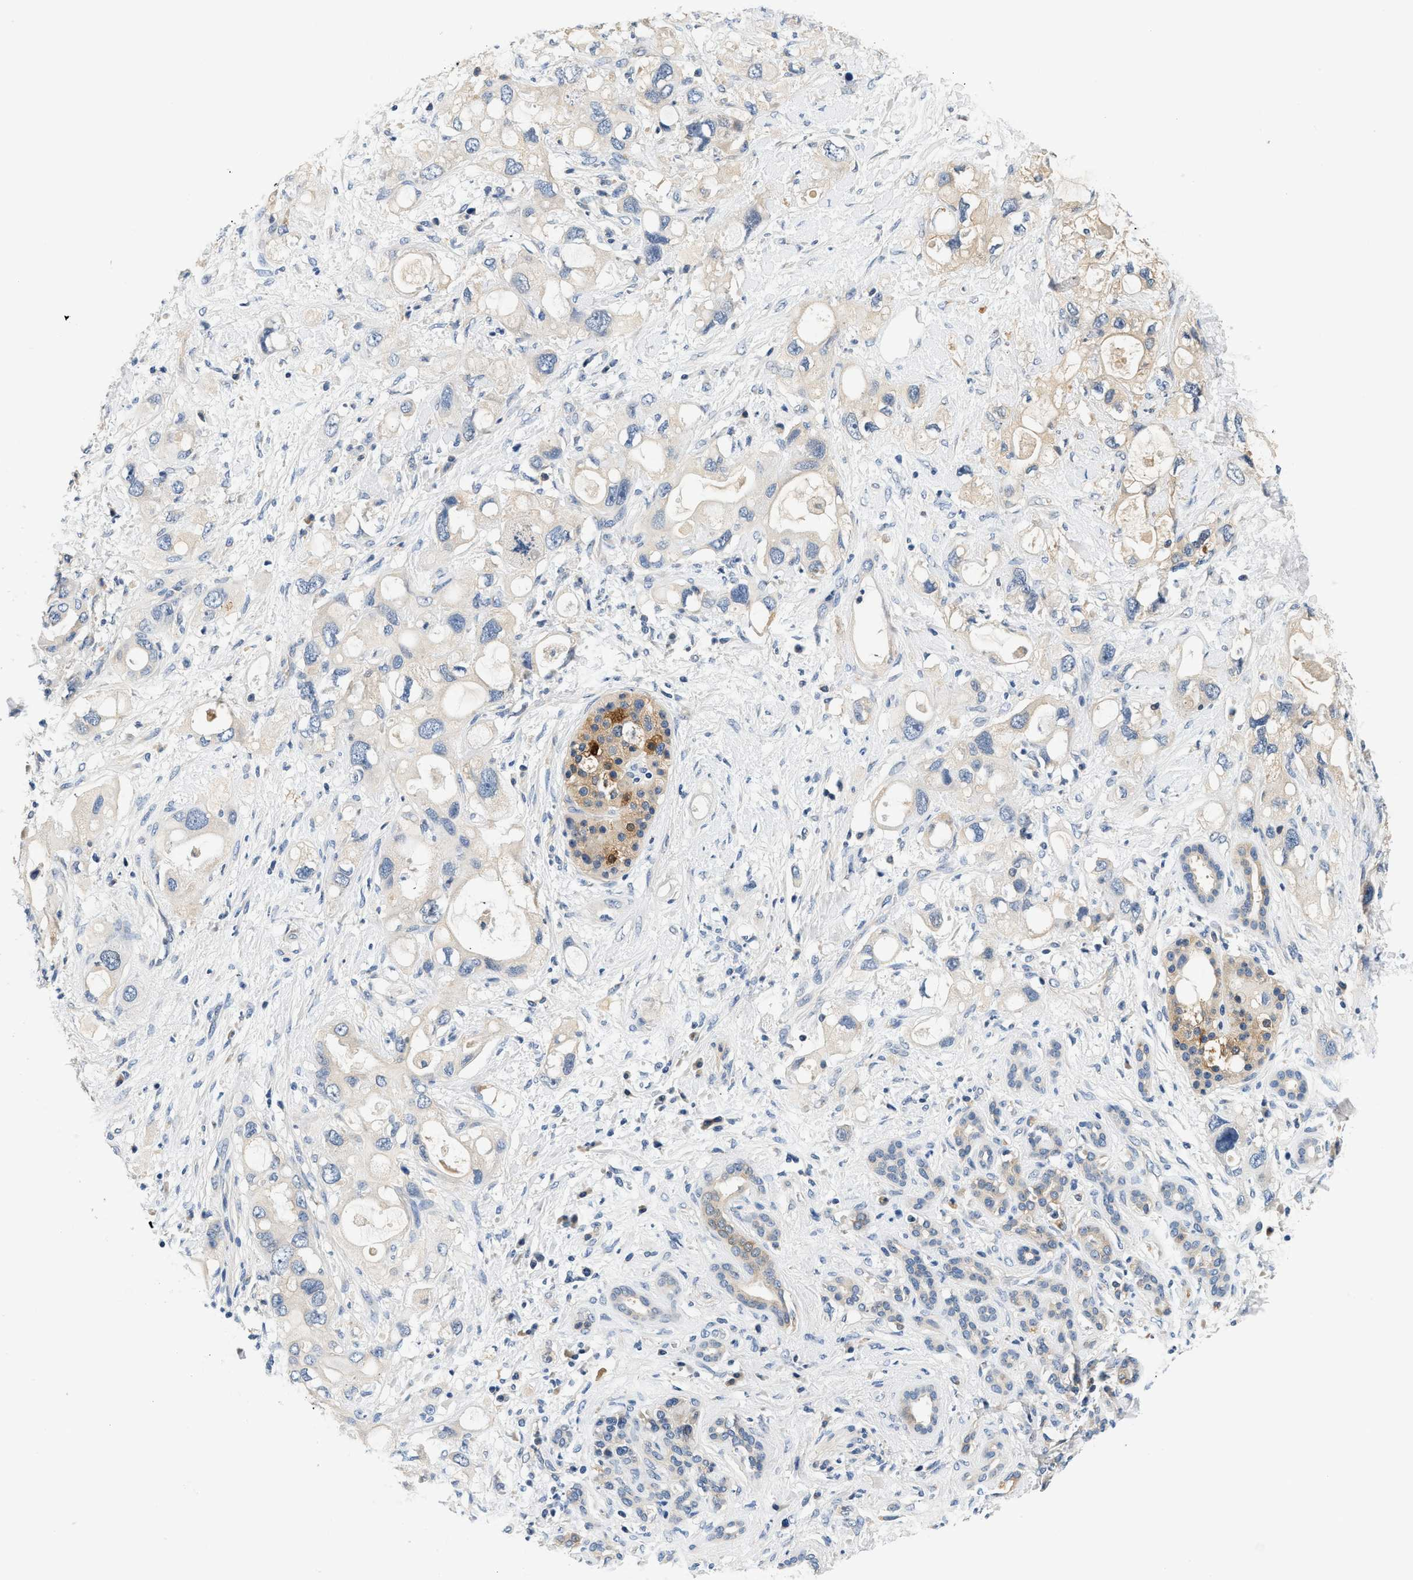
{"staining": {"intensity": "negative", "quantity": "none", "location": "none"}, "tissue": "pancreatic cancer", "cell_type": "Tumor cells", "image_type": "cancer", "snomed": [{"axis": "morphology", "description": "Adenocarcinoma, NOS"}, {"axis": "topography", "description": "Pancreas"}], "caption": "Pancreatic adenocarcinoma stained for a protein using IHC displays no positivity tumor cells.", "gene": "SLC35E1", "patient": {"sex": "female", "age": 56}}